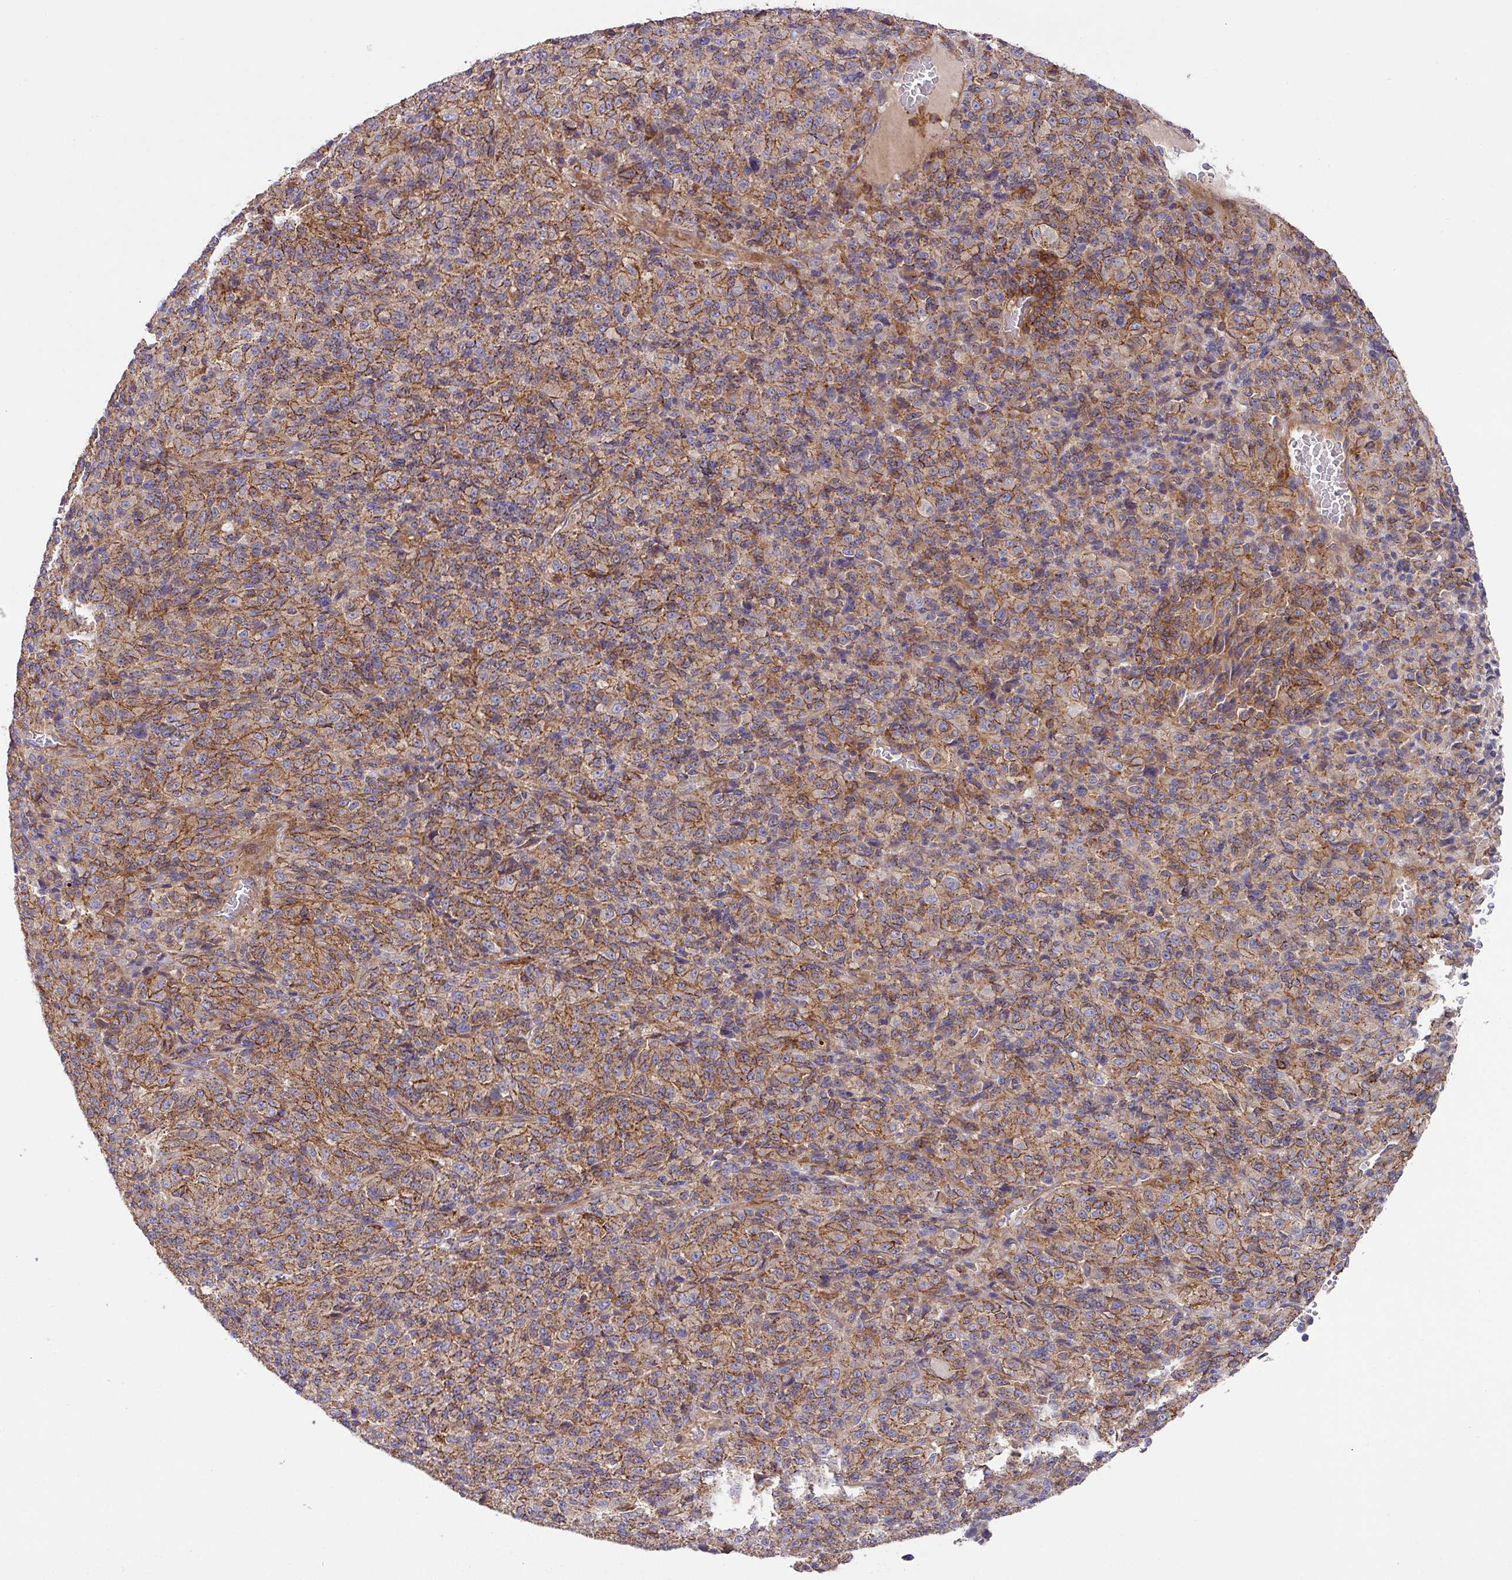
{"staining": {"intensity": "moderate", "quantity": "25%-75%", "location": "cytoplasmic/membranous"}, "tissue": "melanoma", "cell_type": "Tumor cells", "image_type": "cancer", "snomed": [{"axis": "morphology", "description": "Malignant melanoma, Metastatic site"}, {"axis": "topography", "description": "Brain"}], "caption": "Melanoma was stained to show a protein in brown. There is medium levels of moderate cytoplasmic/membranous expression in approximately 25%-75% of tumor cells.", "gene": "RIC1", "patient": {"sex": "female", "age": 56}}